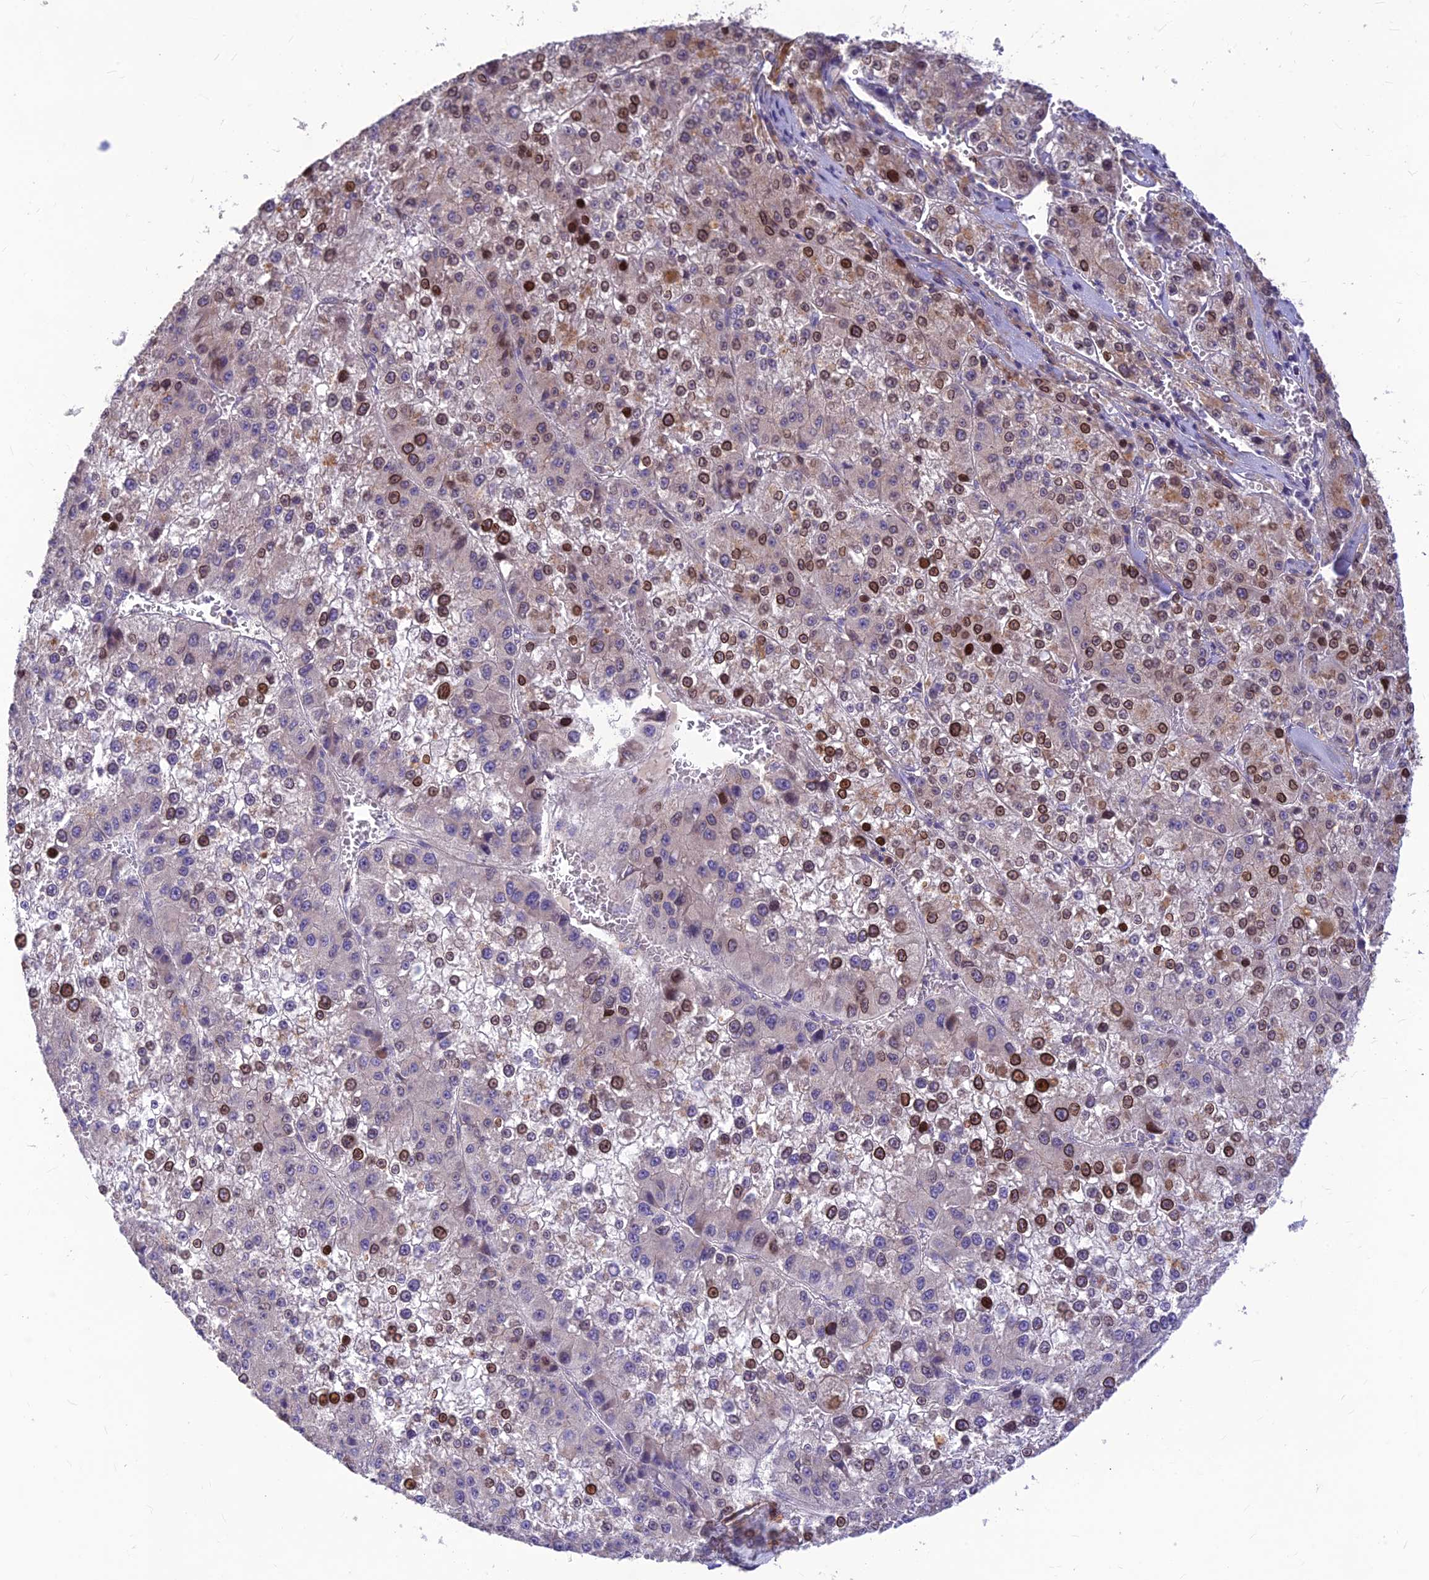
{"staining": {"intensity": "strong", "quantity": "25%-75%", "location": "cytoplasmic/membranous,nuclear"}, "tissue": "liver cancer", "cell_type": "Tumor cells", "image_type": "cancer", "snomed": [{"axis": "morphology", "description": "Carcinoma, Hepatocellular, NOS"}, {"axis": "topography", "description": "Liver"}], "caption": "A brown stain highlights strong cytoplasmic/membranous and nuclear staining of a protein in human liver cancer (hepatocellular carcinoma) tumor cells.", "gene": "ST8SIA5", "patient": {"sex": "female", "age": 73}}